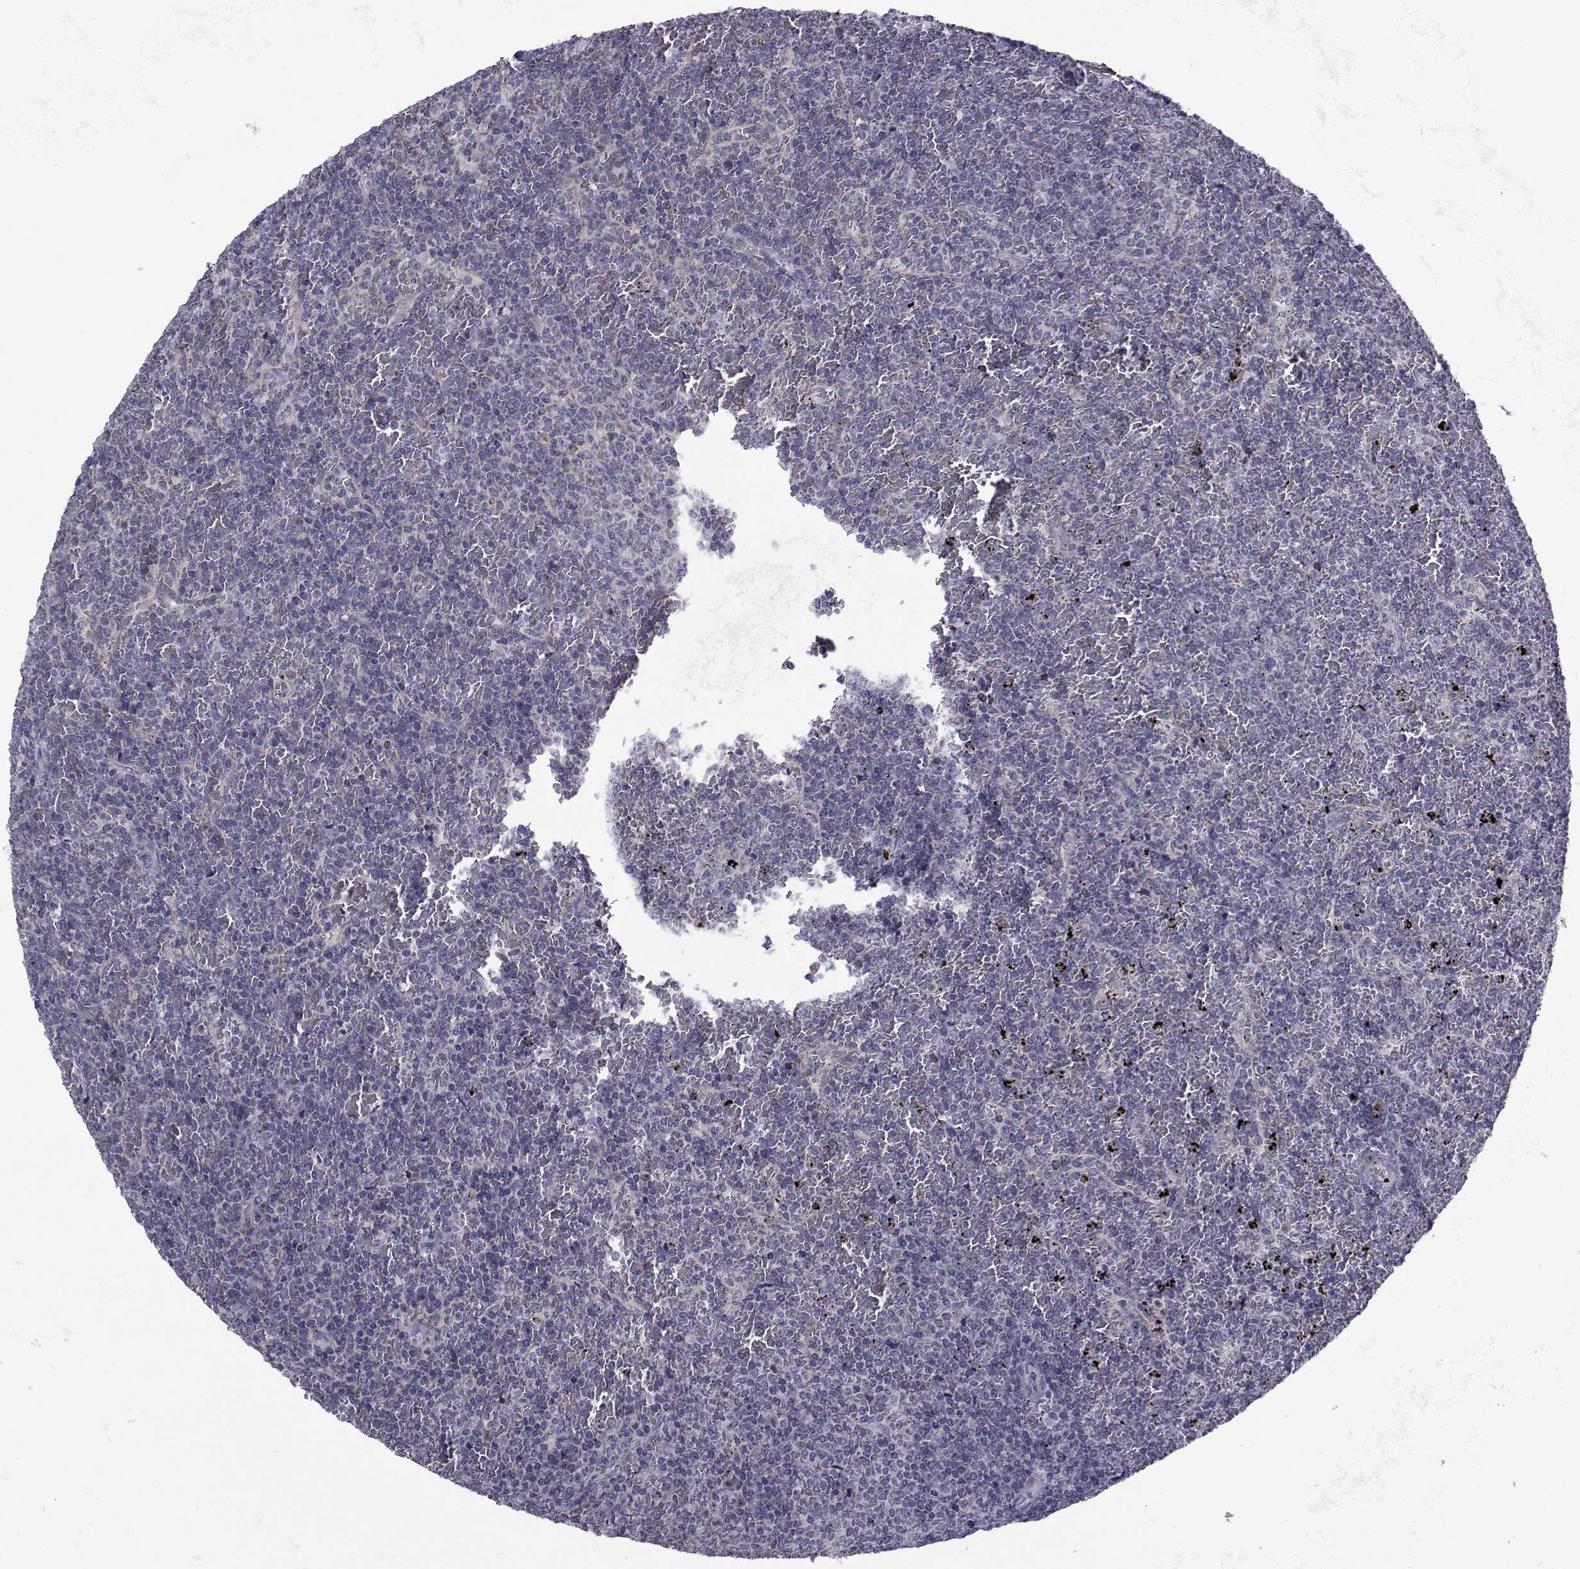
{"staining": {"intensity": "negative", "quantity": "none", "location": "none"}, "tissue": "lymphoma", "cell_type": "Tumor cells", "image_type": "cancer", "snomed": [{"axis": "morphology", "description": "Malignant lymphoma, non-Hodgkin's type, Low grade"}, {"axis": "topography", "description": "Spleen"}], "caption": "This is an IHC micrograph of human low-grade malignant lymphoma, non-Hodgkin's type. There is no expression in tumor cells.", "gene": "CFAP74", "patient": {"sex": "female", "age": 77}}